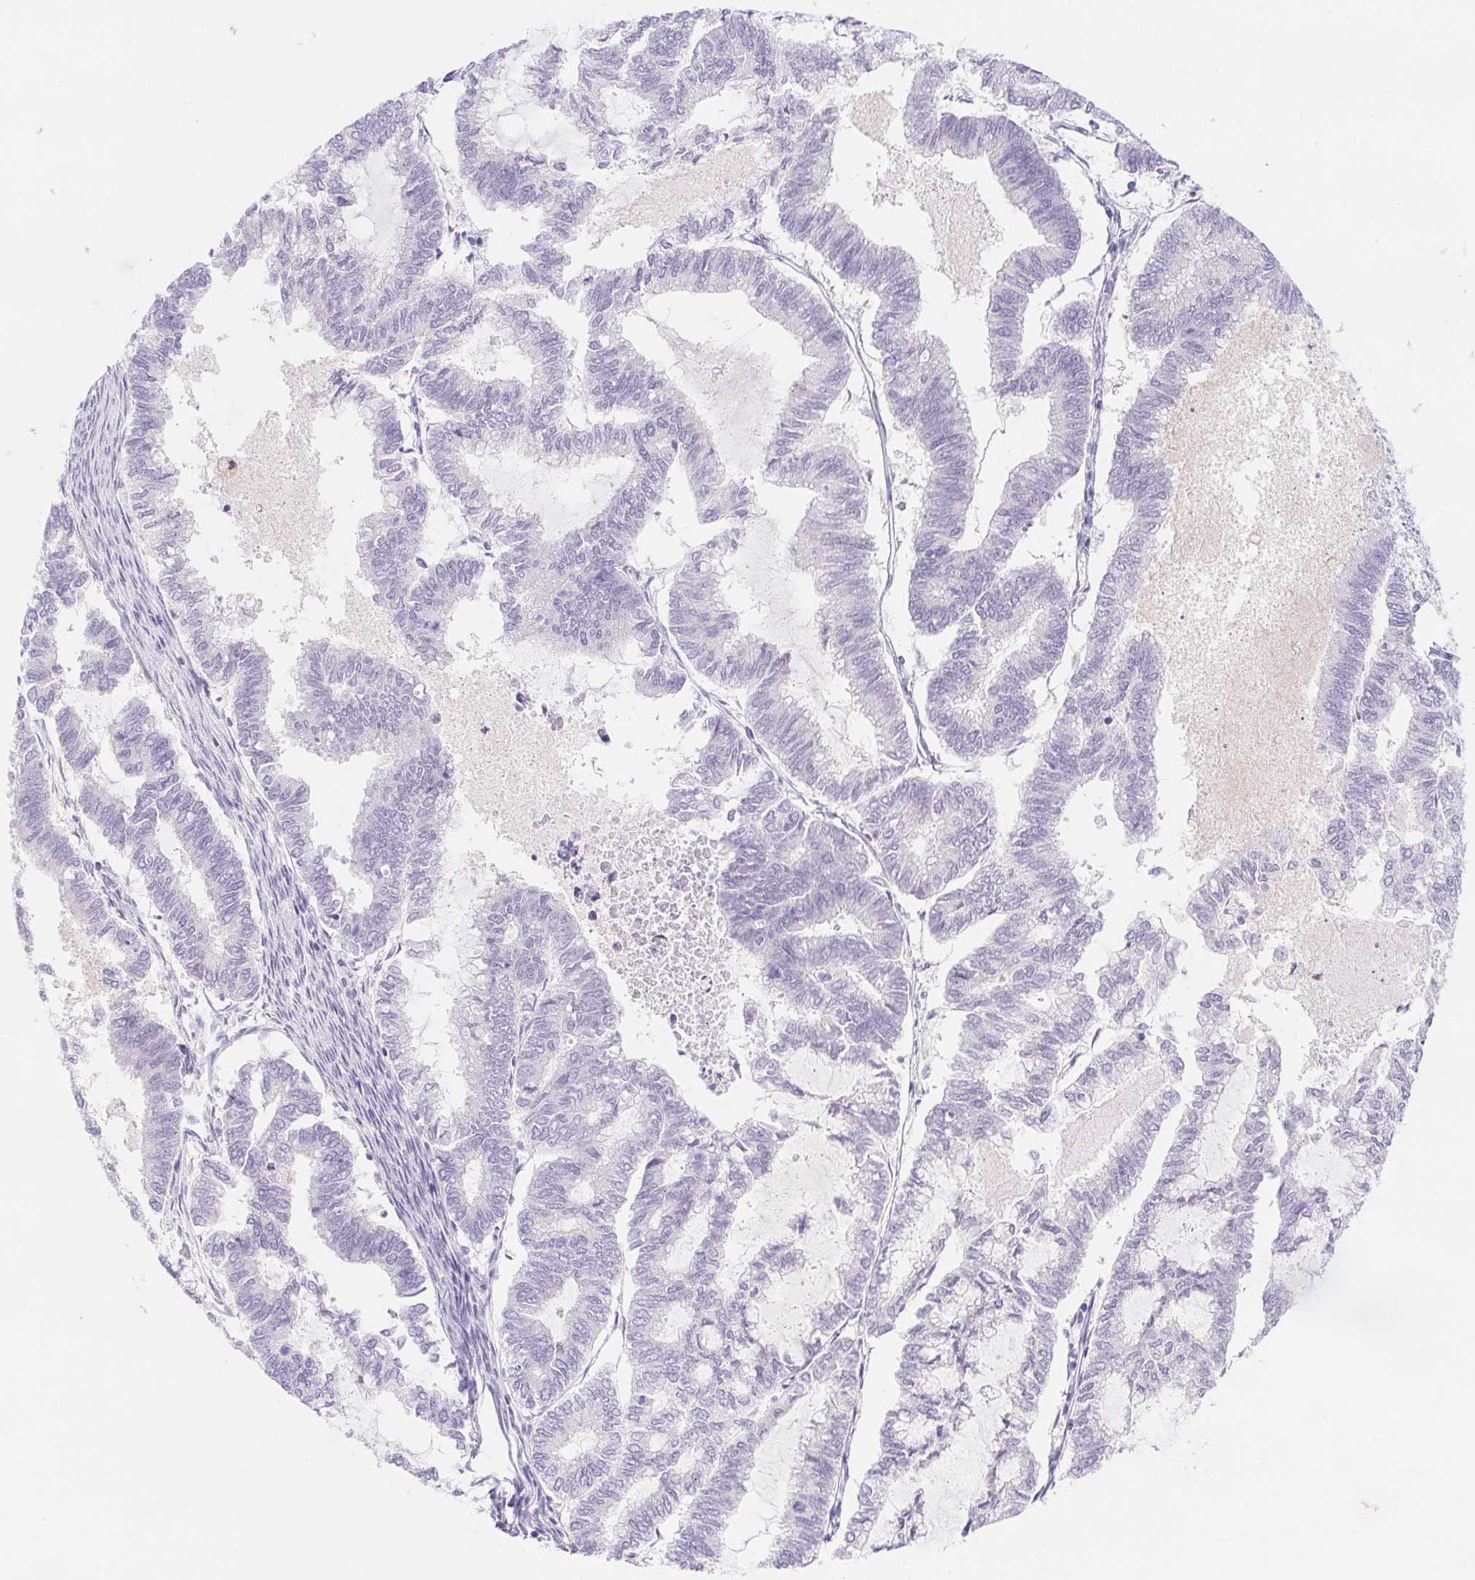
{"staining": {"intensity": "negative", "quantity": "none", "location": "none"}, "tissue": "endometrial cancer", "cell_type": "Tumor cells", "image_type": "cancer", "snomed": [{"axis": "morphology", "description": "Adenocarcinoma, NOS"}, {"axis": "topography", "description": "Endometrium"}], "caption": "Photomicrograph shows no significant protein expression in tumor cells of endometrial cancer. (DAB immunohistochemistry visualized using brightfield microscopy, high magnification).", "gene": "DYNC2LI1", "patient": {"sex": "female", "age": 79}}